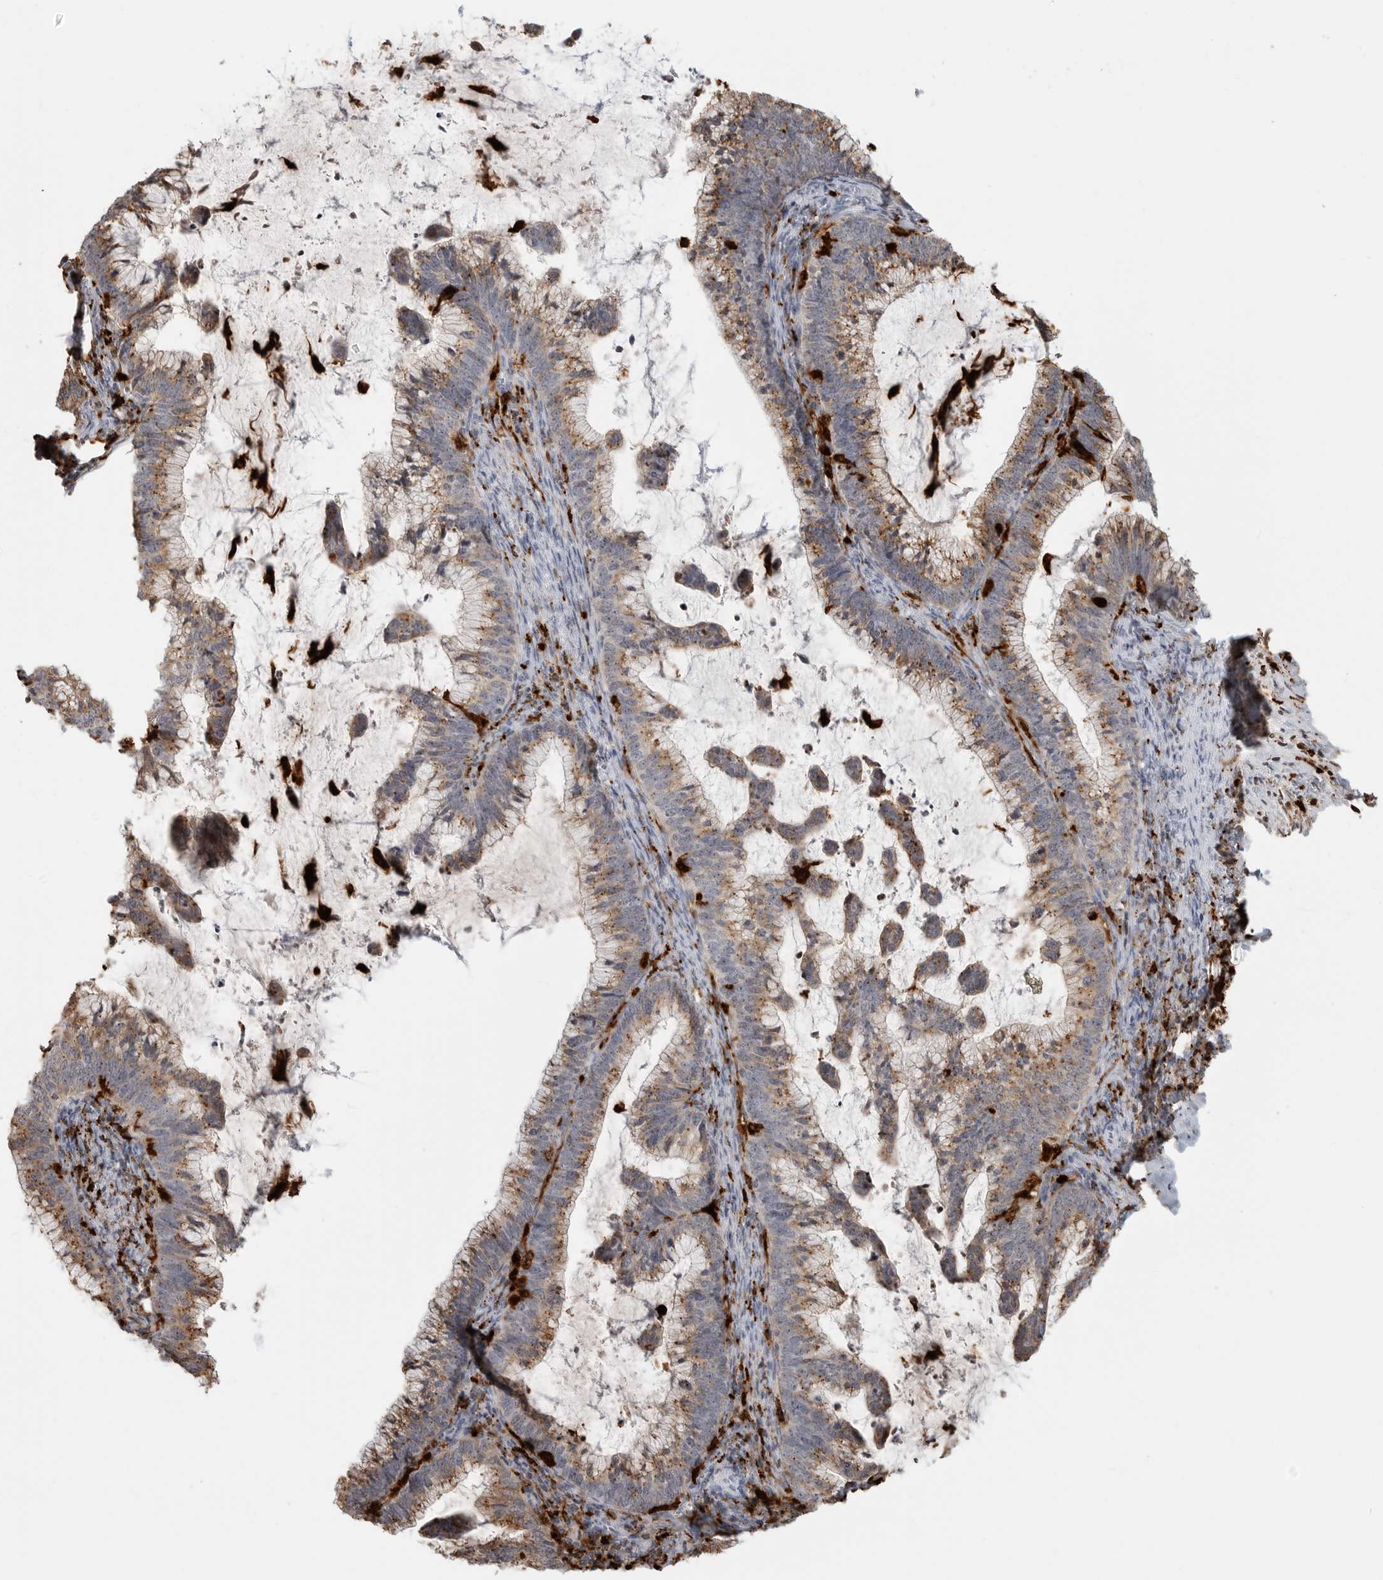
{"staining": {"intensity": "moderate", "quantity": "25%-75%", "location": "cytoplasmic/membranous"}, "tissue": "cervical cancer", "cell_type": "Tumor cells", "image_type": "cancer", "snomed": [{"axis": "morphology", "description": "Adenocarcinoma, NOS"}, {"axis": "topography", "description": "Cervix"}], "caption": "Protein expression analysis of human cervical cancer reveals moderate cytoplasmic/membranous staining in about 25%-75% of tumor cells.", "gene": "IFI30", "patient": {"sex": "female", "age": 36}}